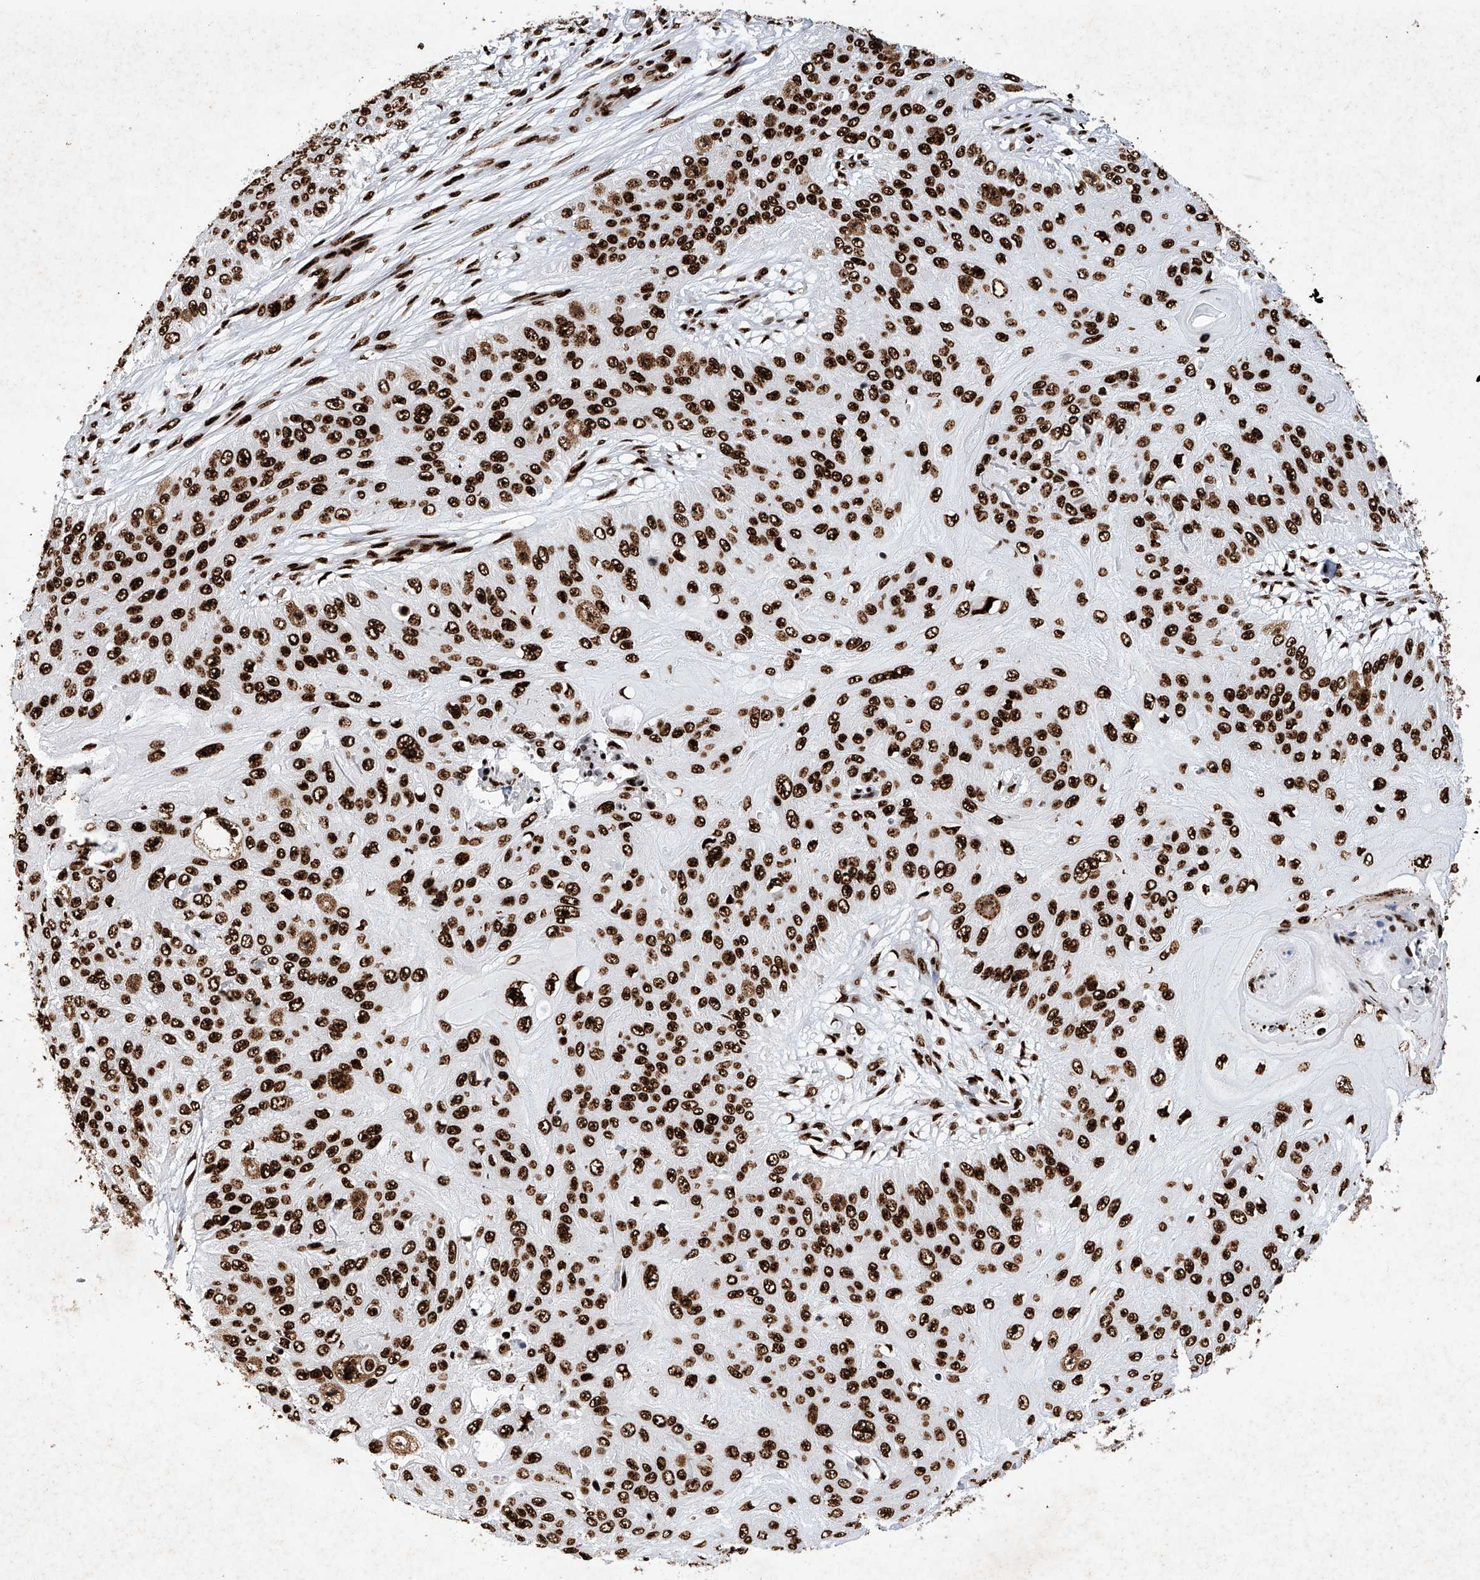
{"staining": {"intensity": "strong", "quantity": ">75%", "location": "nuclear"}, "tissue": "skin cancer", "cell_type": "Tumor cells", "image_type": "cancer", "snomed": [{"axis": "morphology", "description": "Squamous cell carcinoma, NOS"}, {"axis": "topography", "description": "Skin"}], "caption": "A high-resolution histopathology image shows IHC staining of skin cancer, which demonstrates strong nuclear staining in approximately >75% of tumor cells.", "gene": "SRSF6", "patient": {"sex": "female", "age": 80}}